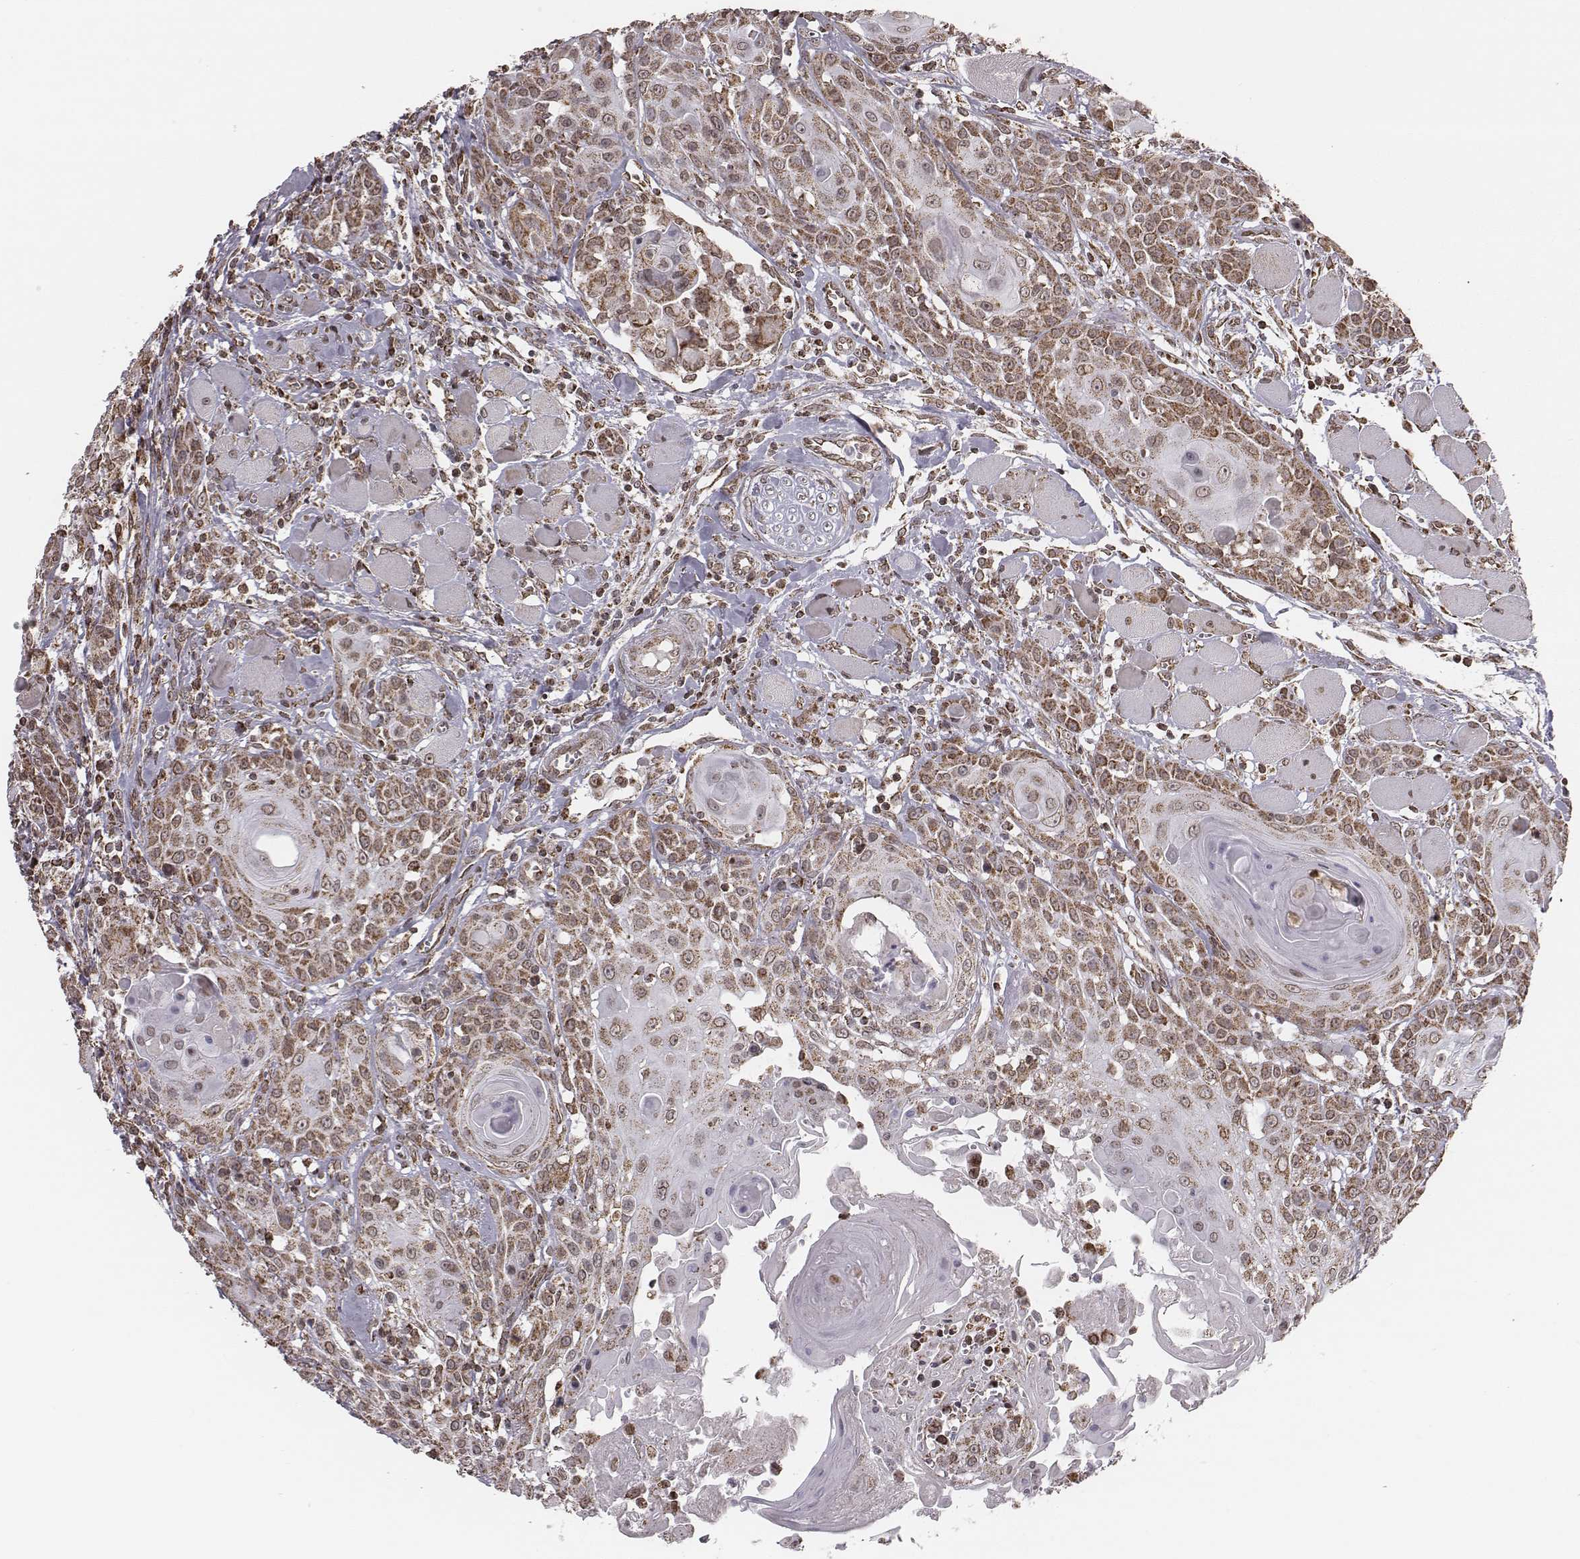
{"staining": {"intensity": "moderate", "quantity": ">75%", "location": "cytoplasmic/membranous"}, "tissue": "head and neck cancer", "cell_type": "Tumor cells", "image_type": "cancer", "snomed": [{"axis": "morphology", "description": "Squamous cell carcinoma, NOS"}, {"axis": "topography", "description": "Head-Neck"}], "caption": "Immunohistochemistry (IHC) staining of head and neck squamous cell carcinoma, which displays medium levels of moderate cytoplasmic/membranous expression in approximately >75% of tumor cells indicating moderate cytoplasmic/membranous protein positivity. The staining was performed using DAB (brown) for protein detection and nuclei were counterstained in hematoxylin (blue).", "gene": "ACOT2", "patient": {"sex": "female", "age": 80}}